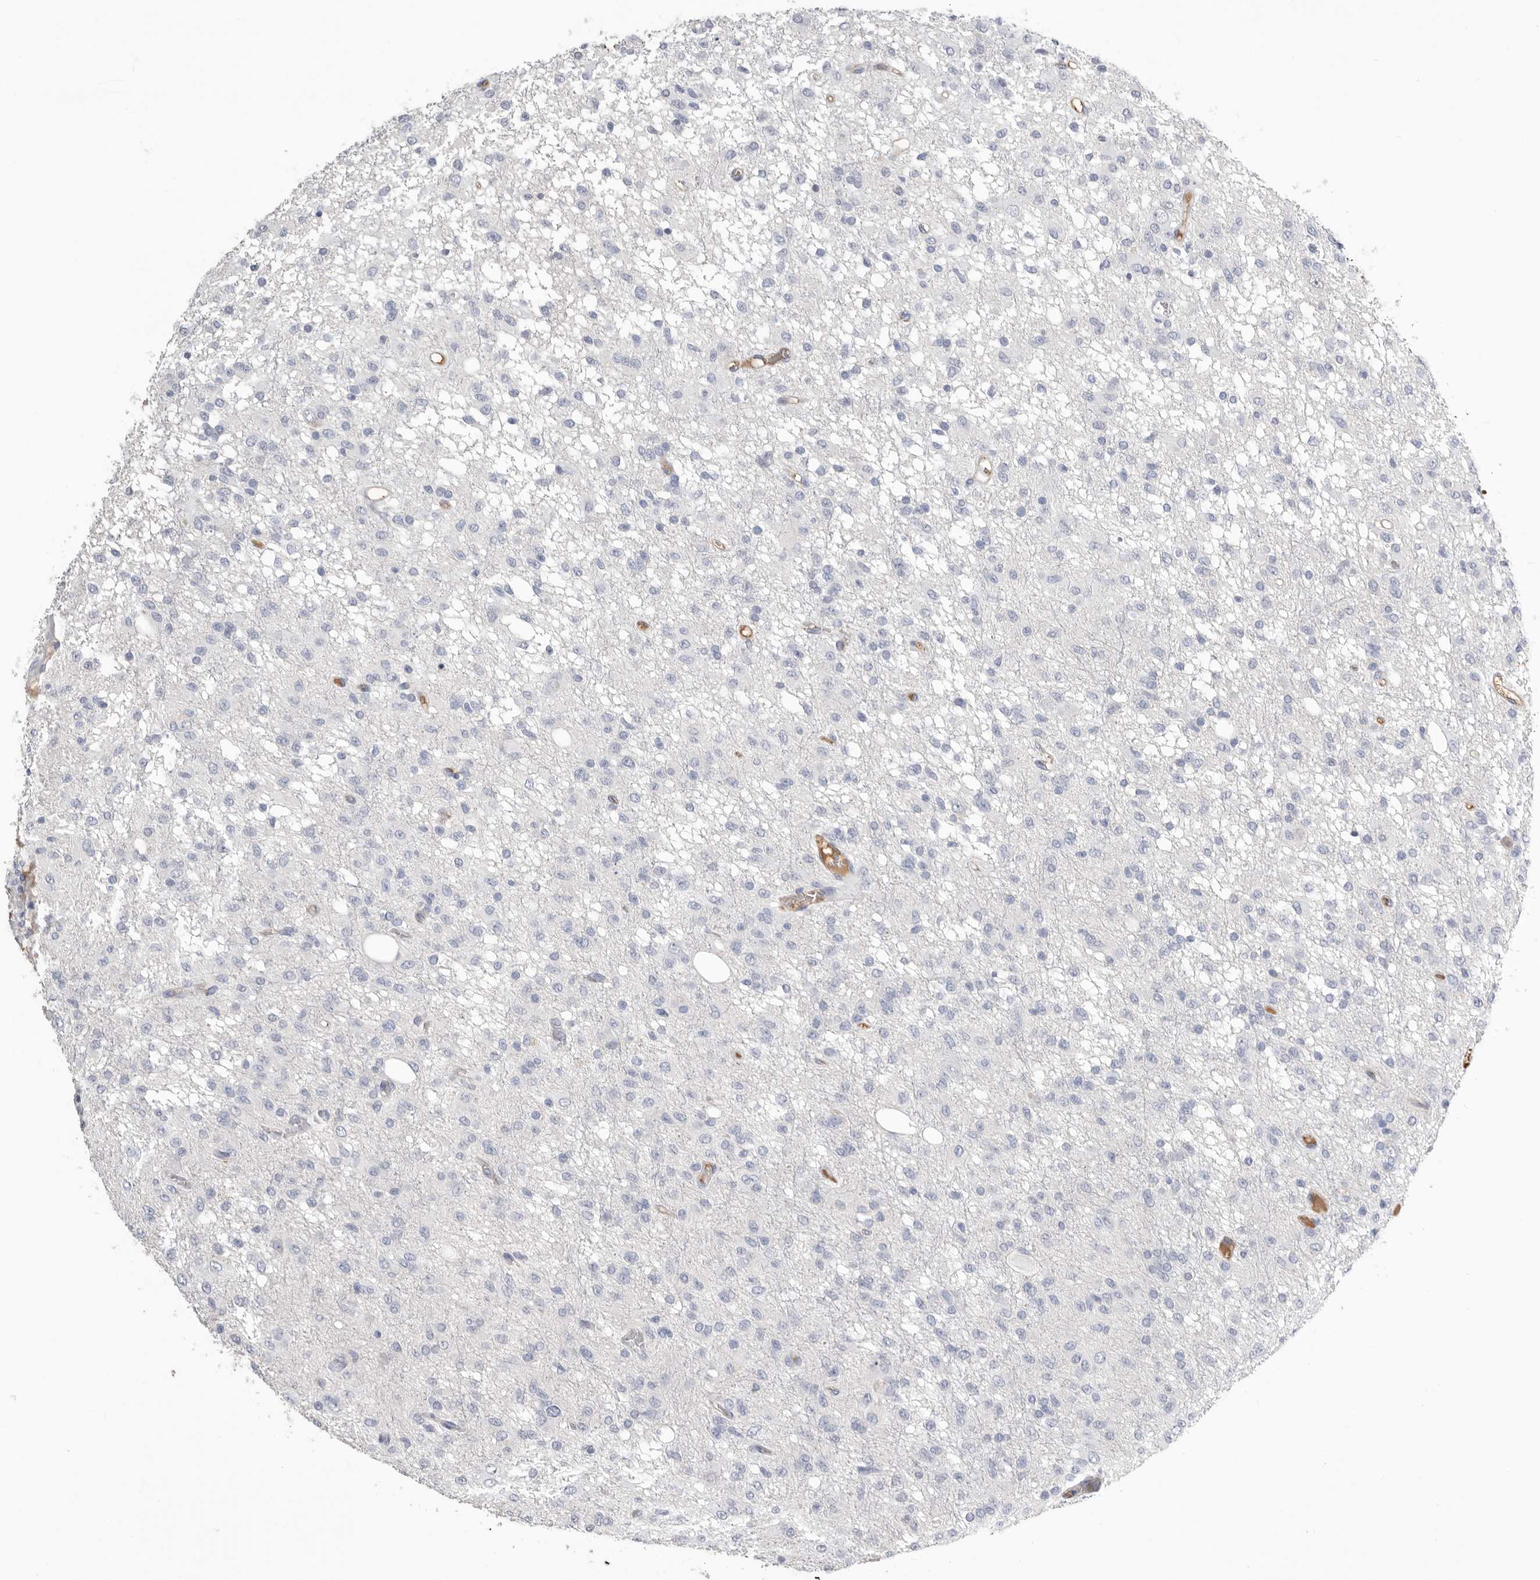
{"staining": {"intensity": "negative", "quantity": "none", "location": "none"}, "tissue": "glioma", "cell_type": "Tumor cells", "image_type": "cancer", "snomed": [{"axis": "morphology", "description": "Glioma, malignant, High grade"}, {"axis": "topography", "description": "Brain"}], "caption": "Human malignant glioma (high-grade) stained for a protein using IHC reveals no expression in tumor cells.", "gene": "APOA2", "patient": {"sex": "female", "age": 59}}